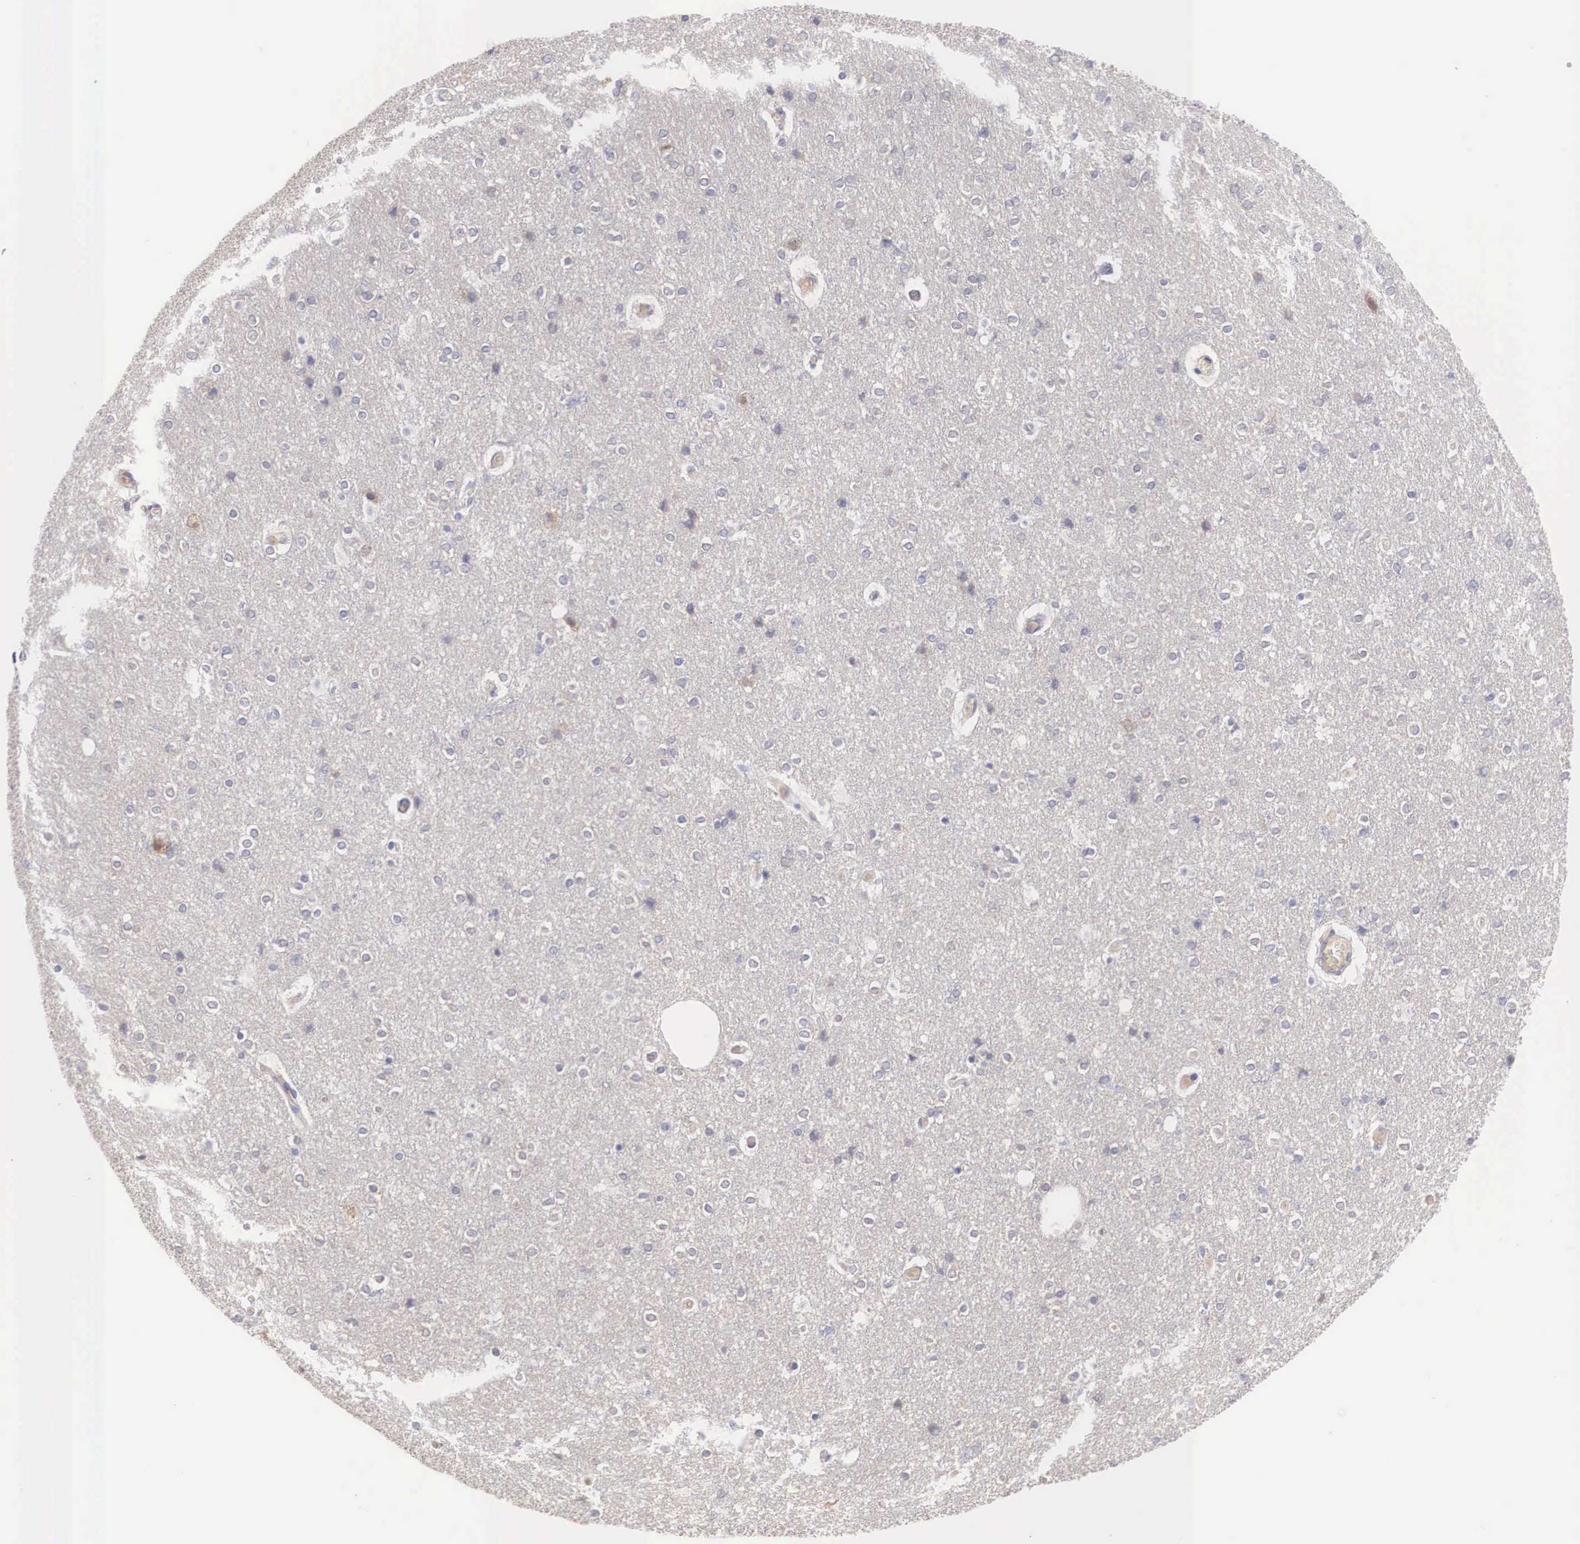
{"staining": {"intensity": "negative", "quantity": "none", "location": "none"}, "tissue": "cerebral cortex", "cell_type": "Endothelial cells", "image_type": "normal", "snomed": [{"axis": "morphology", "description": "Normal tissue, NOS"}, {"axis": "topography", "description": "Cerebral cortex"}], "caption": "The photomicrograph reveals no significant expression in endothelial cells of cerebral cortex.", "gene": "REPS2", "patient": {"sex": "female", "age": 54}}